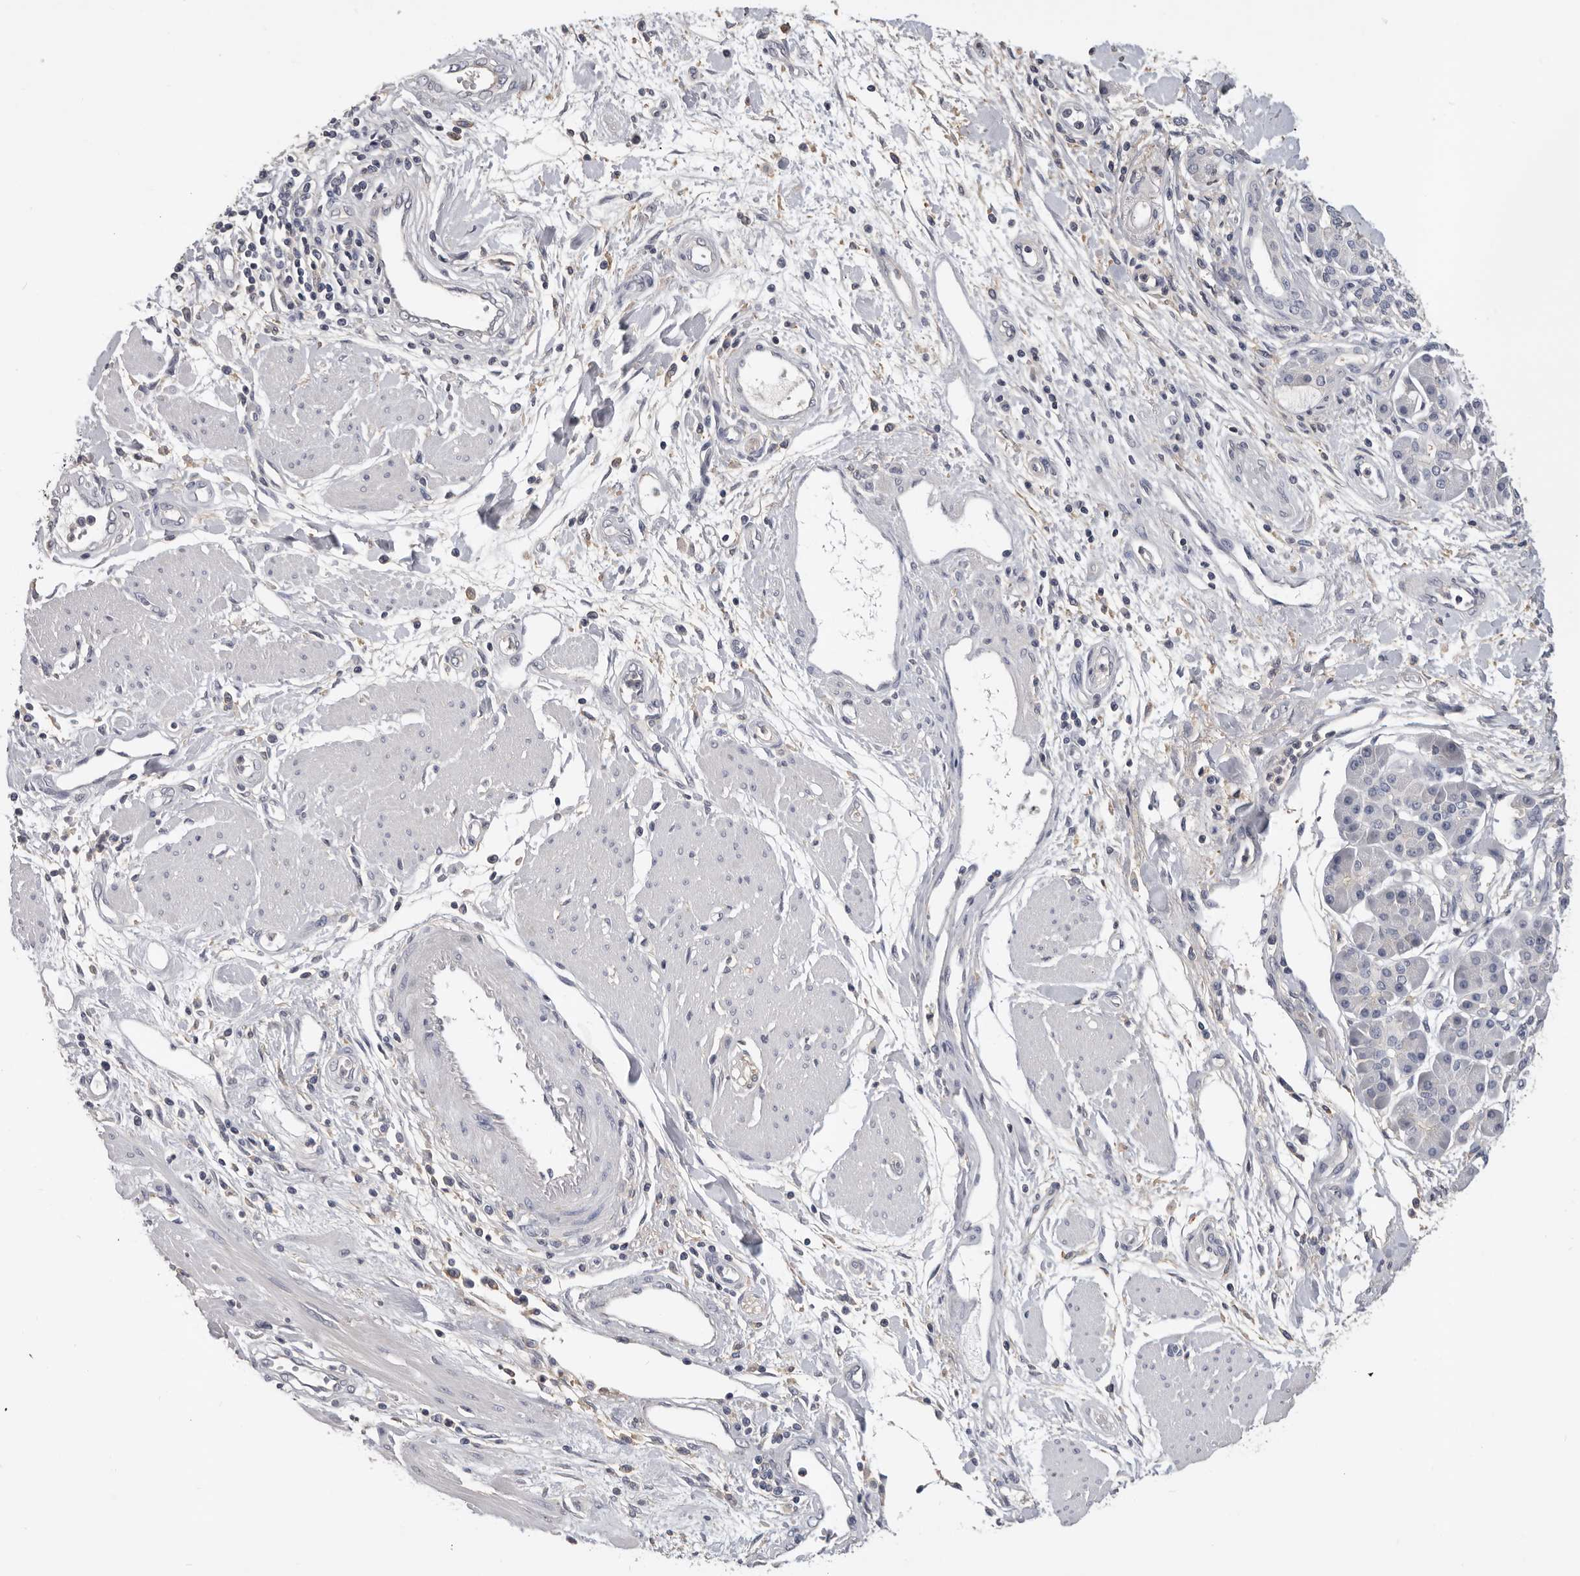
{"staining": {"intensity": "negative", "quantity": "none", "location": "none"}, "tissue": "pancreatic cancer", "cell_type": "Tumor cells", "image_type": "cancer", "snomed": [{"axis": "morphology", "description": "Adenocarcinoma, NOS"}, {"axis": "topography", "description": "Pancreas"}], "caption": "This is an immunohistochemistry (IHC) image of pancreatic adenocarcinoma. There is no staining in tumor cells.", "gene": "WDTC1", "patient": {"sex": "male", "age": 69}}